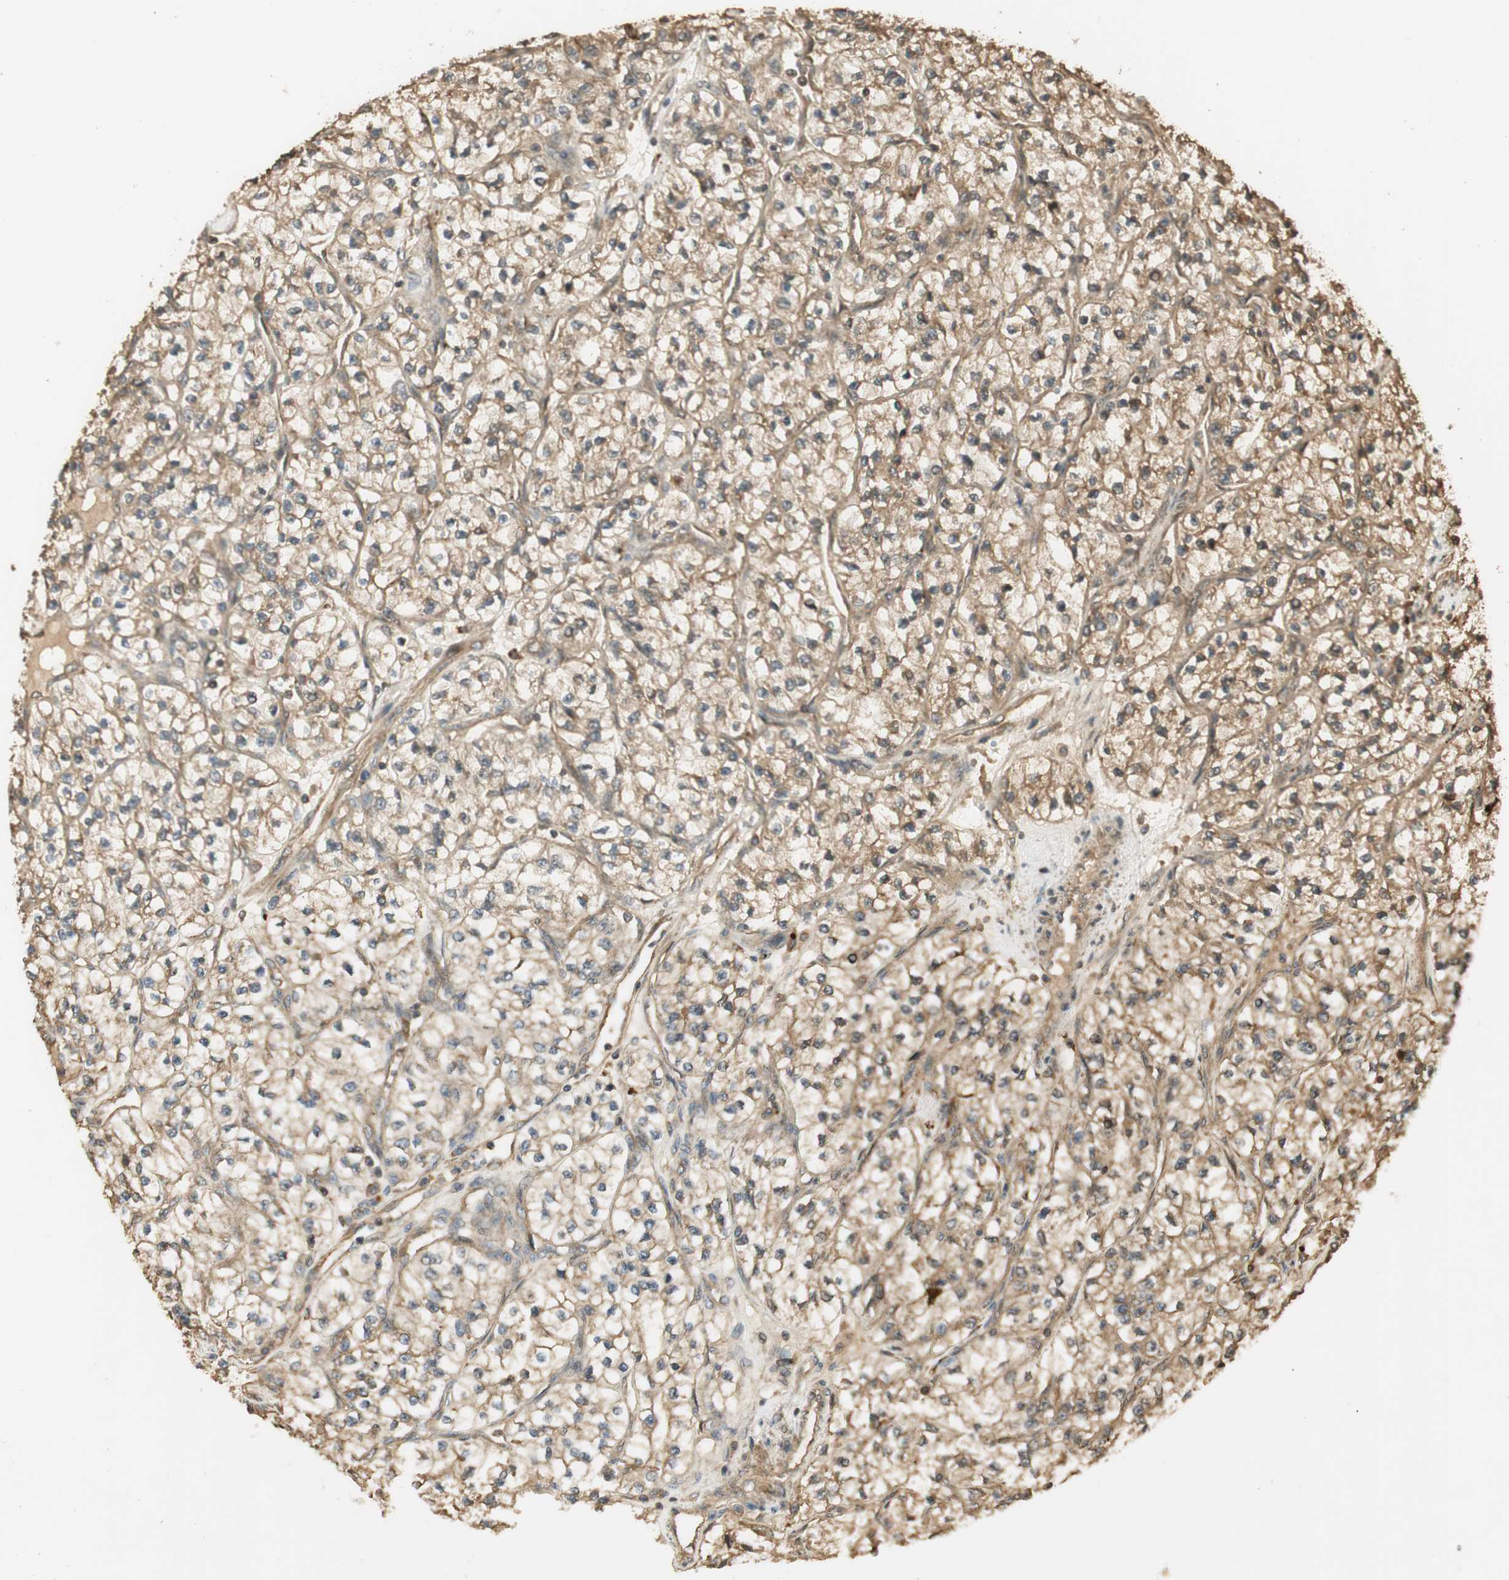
{"staining": {"intensity": "moderate", "quantity": ">75%", "location": "cytoplasmic/membranous"}, "tissue": "renal cancer", "cell_type": "Tumor cells", "image_type": "cancer", "snomed": [{"axis": "morphology", "description": "Adenocarcinoma, NOS"}, {"axis": "topography", "description": "Kidney"}], "caption": "Moderate cytoplasmic/membranous staining is identified in about >75% of tumor cells in adenocarcinoma (renal). The staining was performed using DAB to visualize the protein expression in brown, while the nuclei were stained in blue with hematoxylin (Magnification: 20x).", "gene": "AGER", "patient": {"sex": "female", "age": 57}}